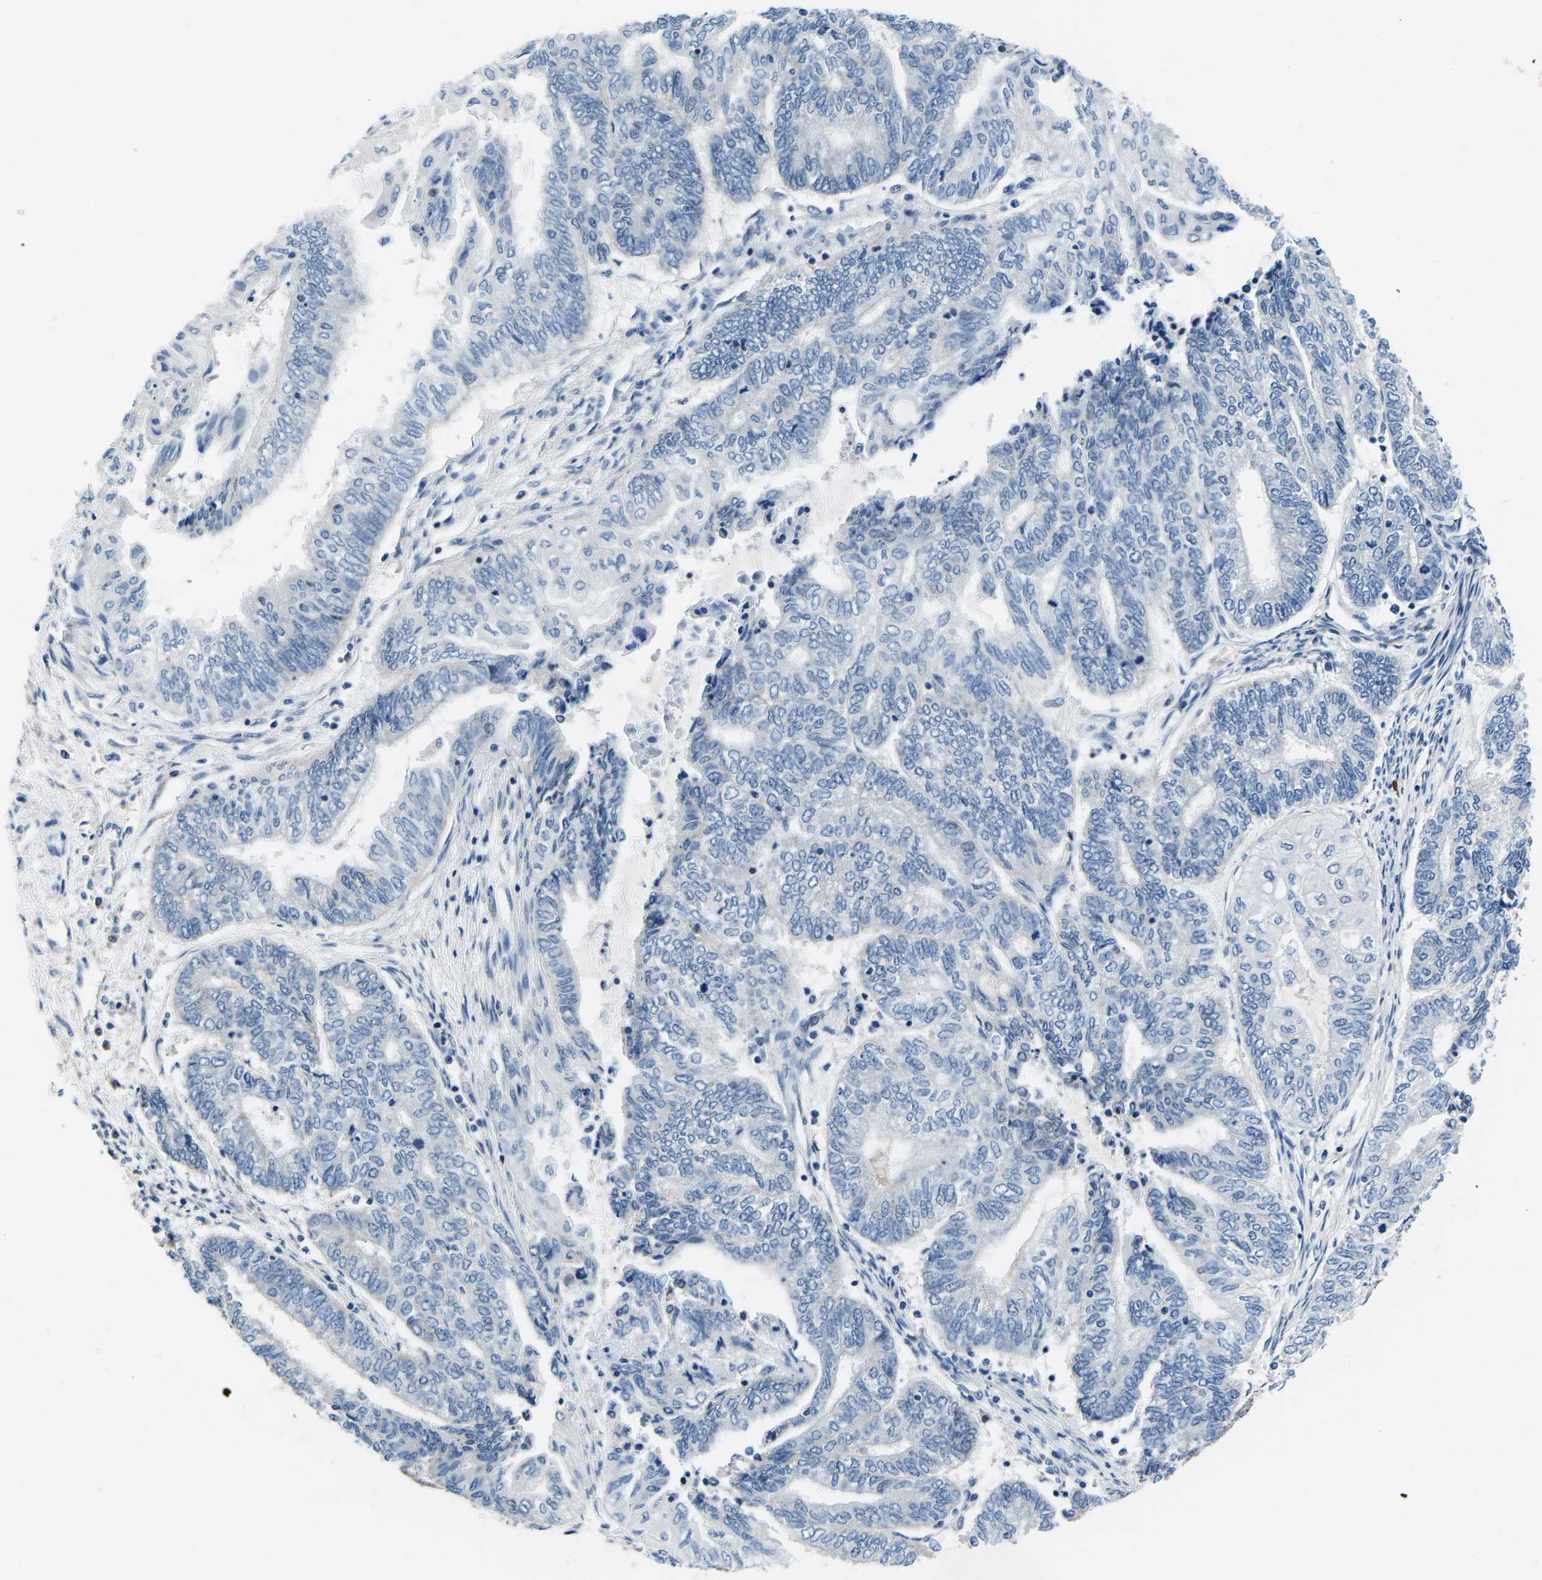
{"staining": {"intensity": "negative", "quantity": "none", "location": "none"}, "tissue": "endometrial cancer", "cell_type": "Tumor cells", "image_type": "cancer", "snomed": [{"axis": "morphology", "description": "Adenocarcinoma, NOS"}, {"axis": "topography", "description": "Uterus"}, {"axis": "topography", "description": "Endometrium"}], "caption": "Endometrial adenocarcinoma stained for a protein using IHC displays no positivity tumor cells.", "gene": "CDC73", "patient": {"sex": "female", "age": 70}}